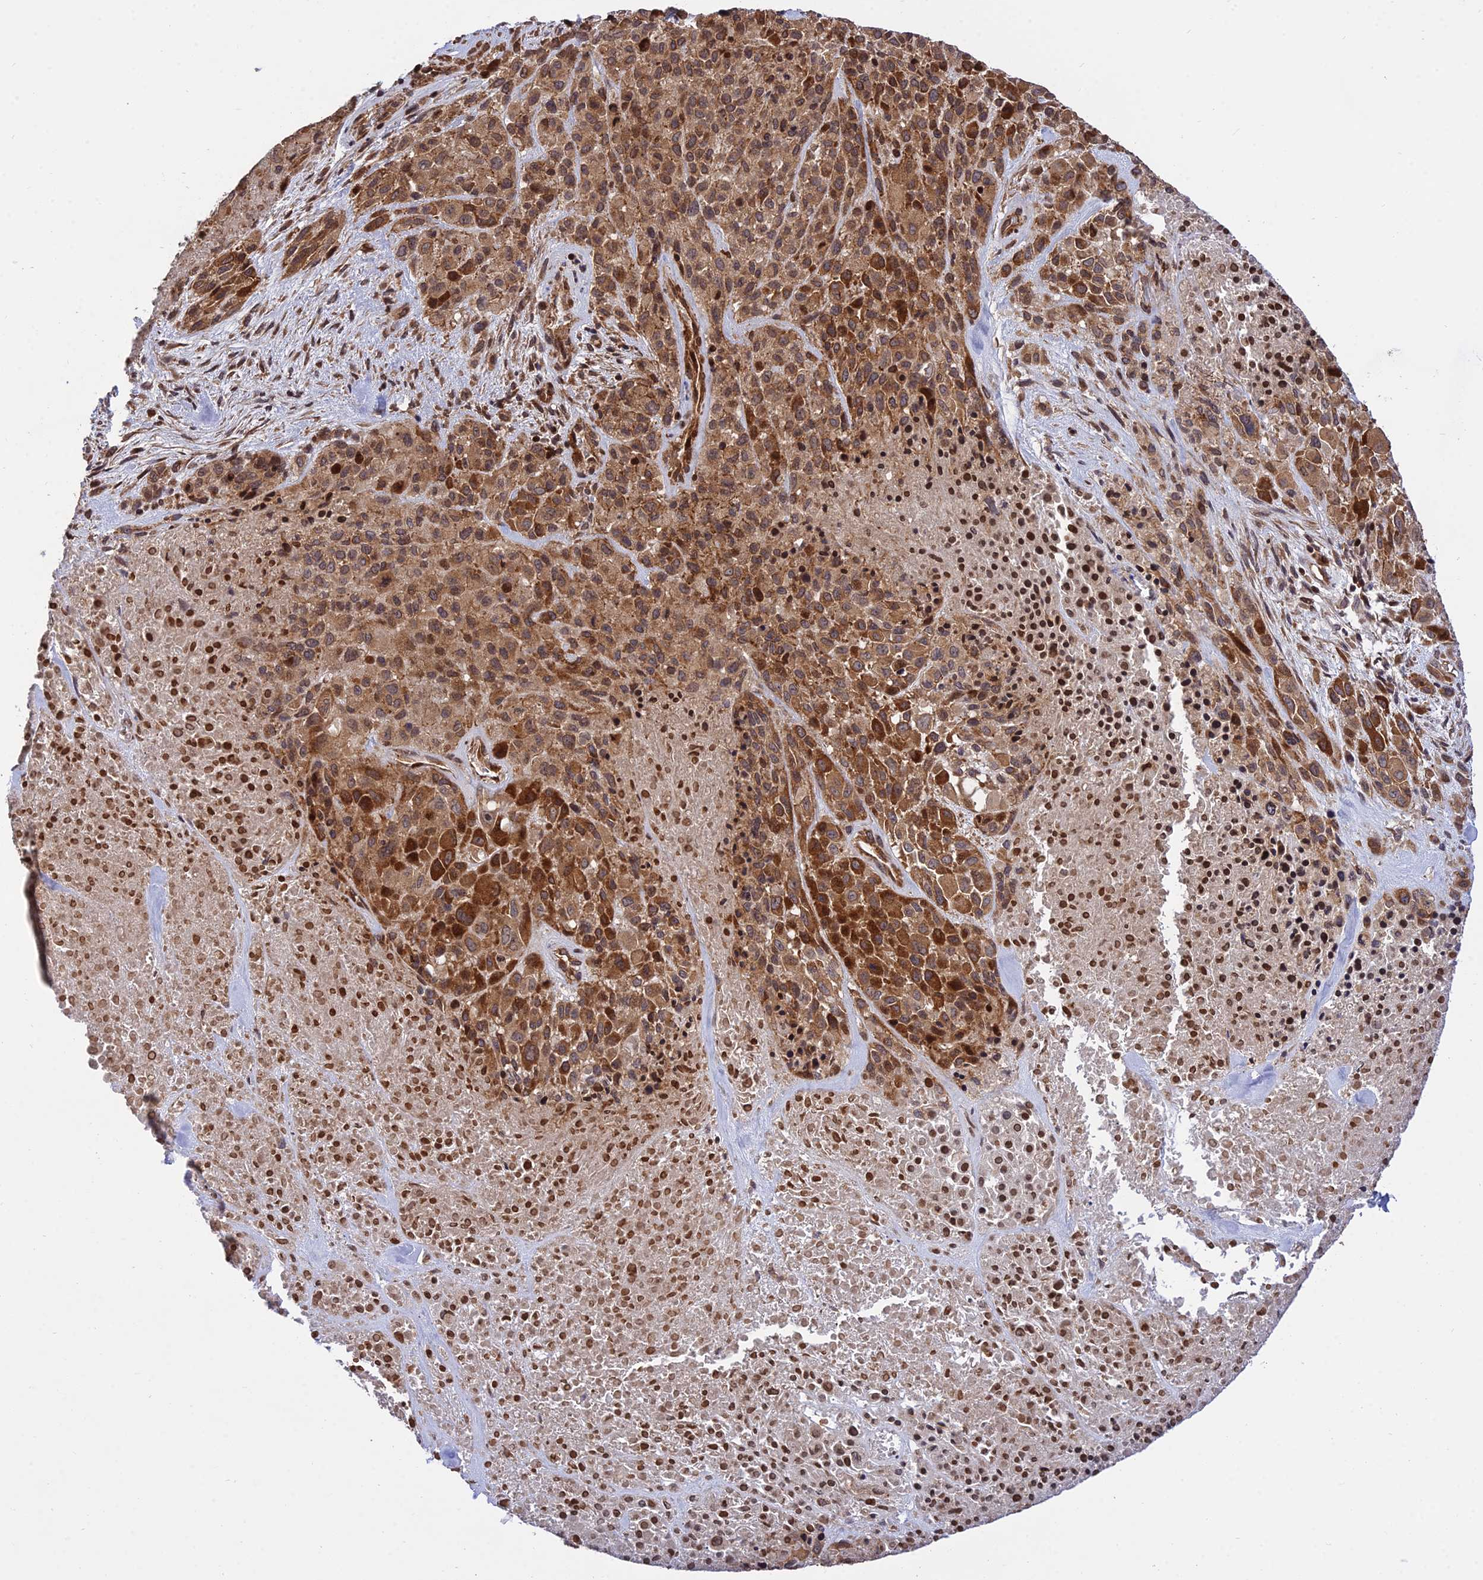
{"staining": {"intensity": "strong", "quantity": ">75%", "location": "cytoplasmic/membranous"}, "tissue": "melanoma", "cell_type": "Tumor cells", "image_type": "cancer", "snomed": [{"axis": "morphology", "description": "Malignant melanoma, Metastatic site"}, {"axis": "topography", "description": "Skin"}], "caption": "DAB (3,3'-diaminobenzidine) immunohistochemical staining of human malignant melanoma (metastatic site) reveals strong cytoplasmic/membranous protein positivity in about >75% of tumor cells.", "gene": "SMG6", "patient": {"sex": "female", "age": 81}}